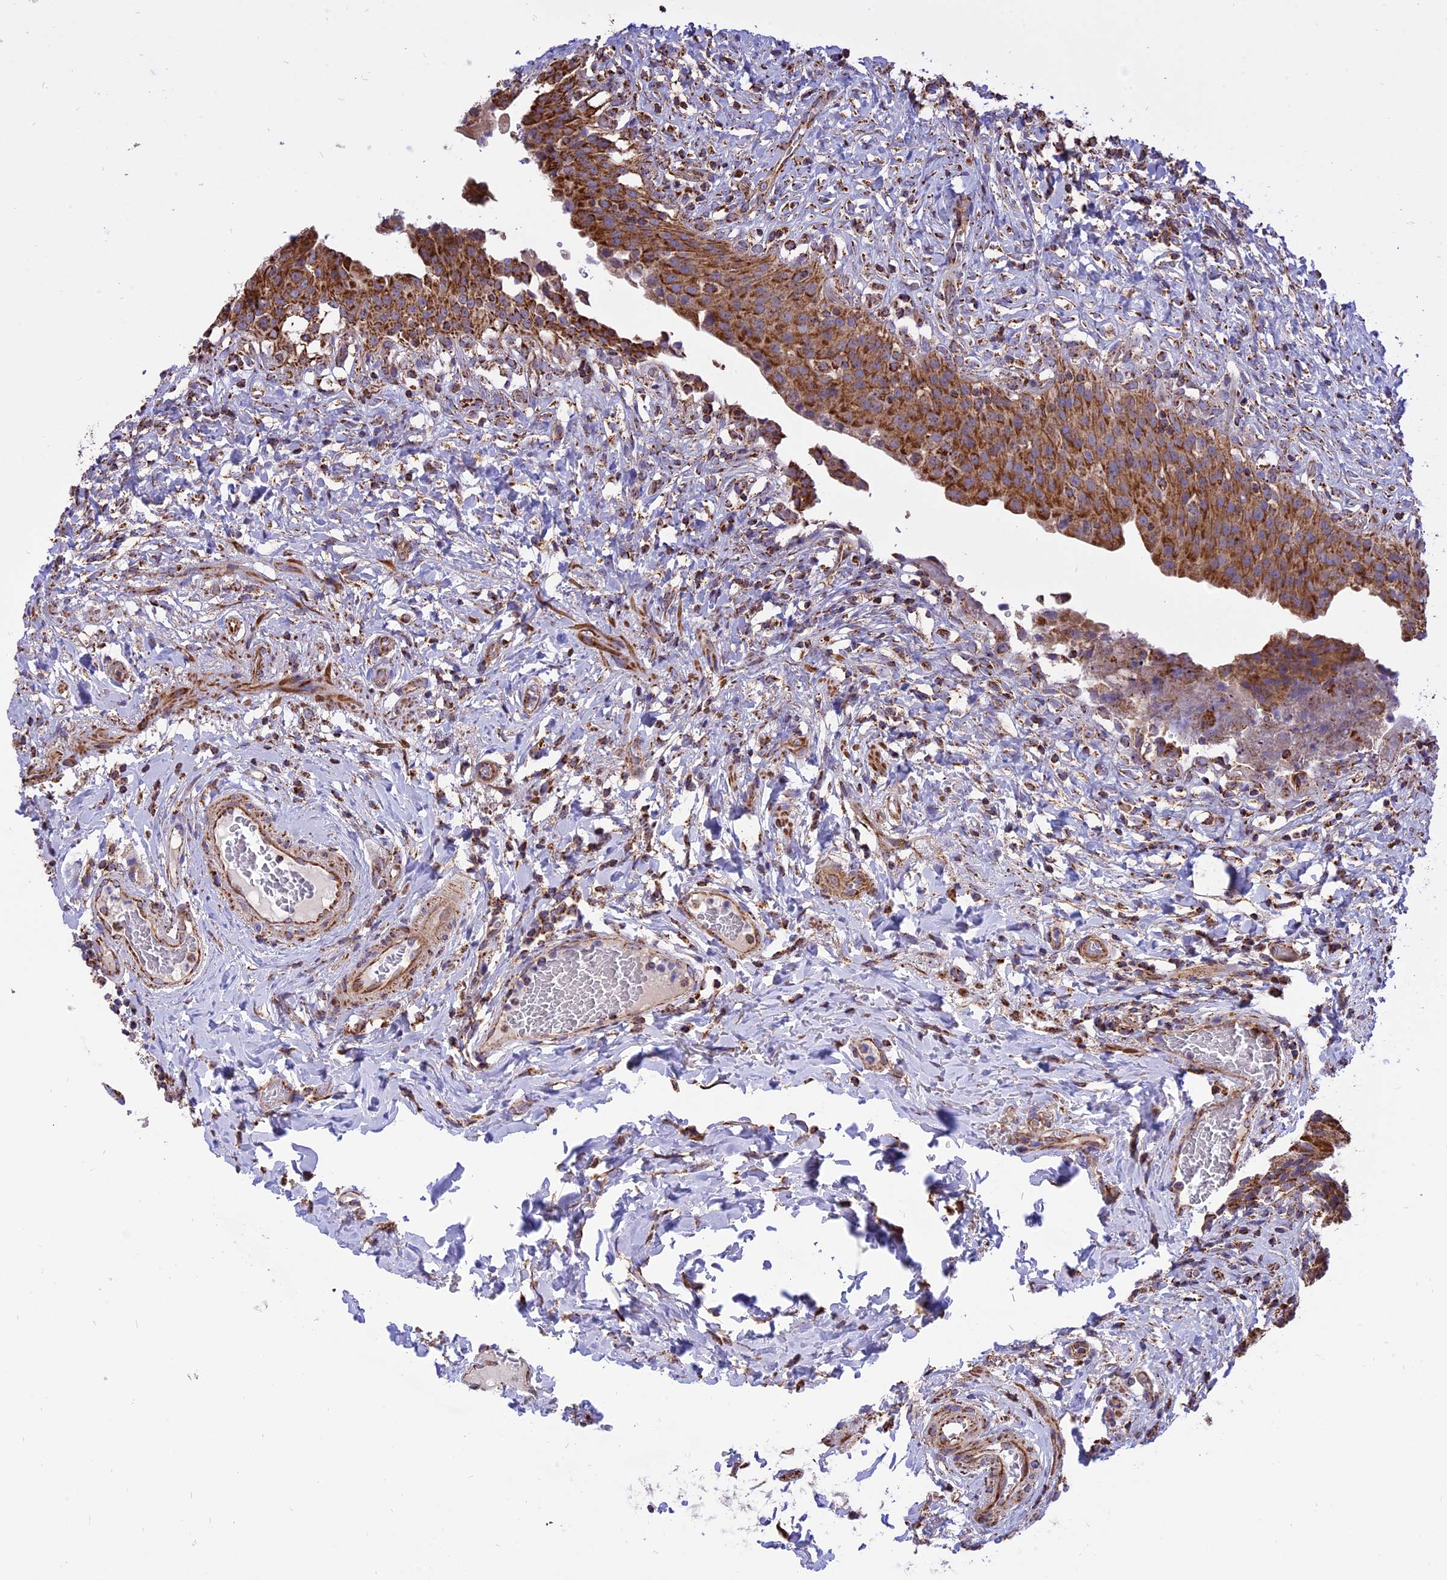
{"staining": {"intensity": "strong", "quantity": ">75%", "location": "cytoplasmic/membranous"}, "tissue": "urinary bladder", "cell_type": "Urothelial cells", "image_type": "normal", "snomed": [{"axis": "morphology", "description": "Normal tissue, NOS"}, {"axis": "morphology", "description": "Inflammation, NOS"}, {"axis": "topography", "description": "Urinary bladder"}], "caption": "DAB (3,3'-diaminobenzidine) immunohistochemical staining of normal human urinary bladder exhibits strong cytoplasmic/membranous protein staining in approximately >75% of urothelial cells.", "gene": "TTC4", "patient": {"sex": "male", "age": 64}}